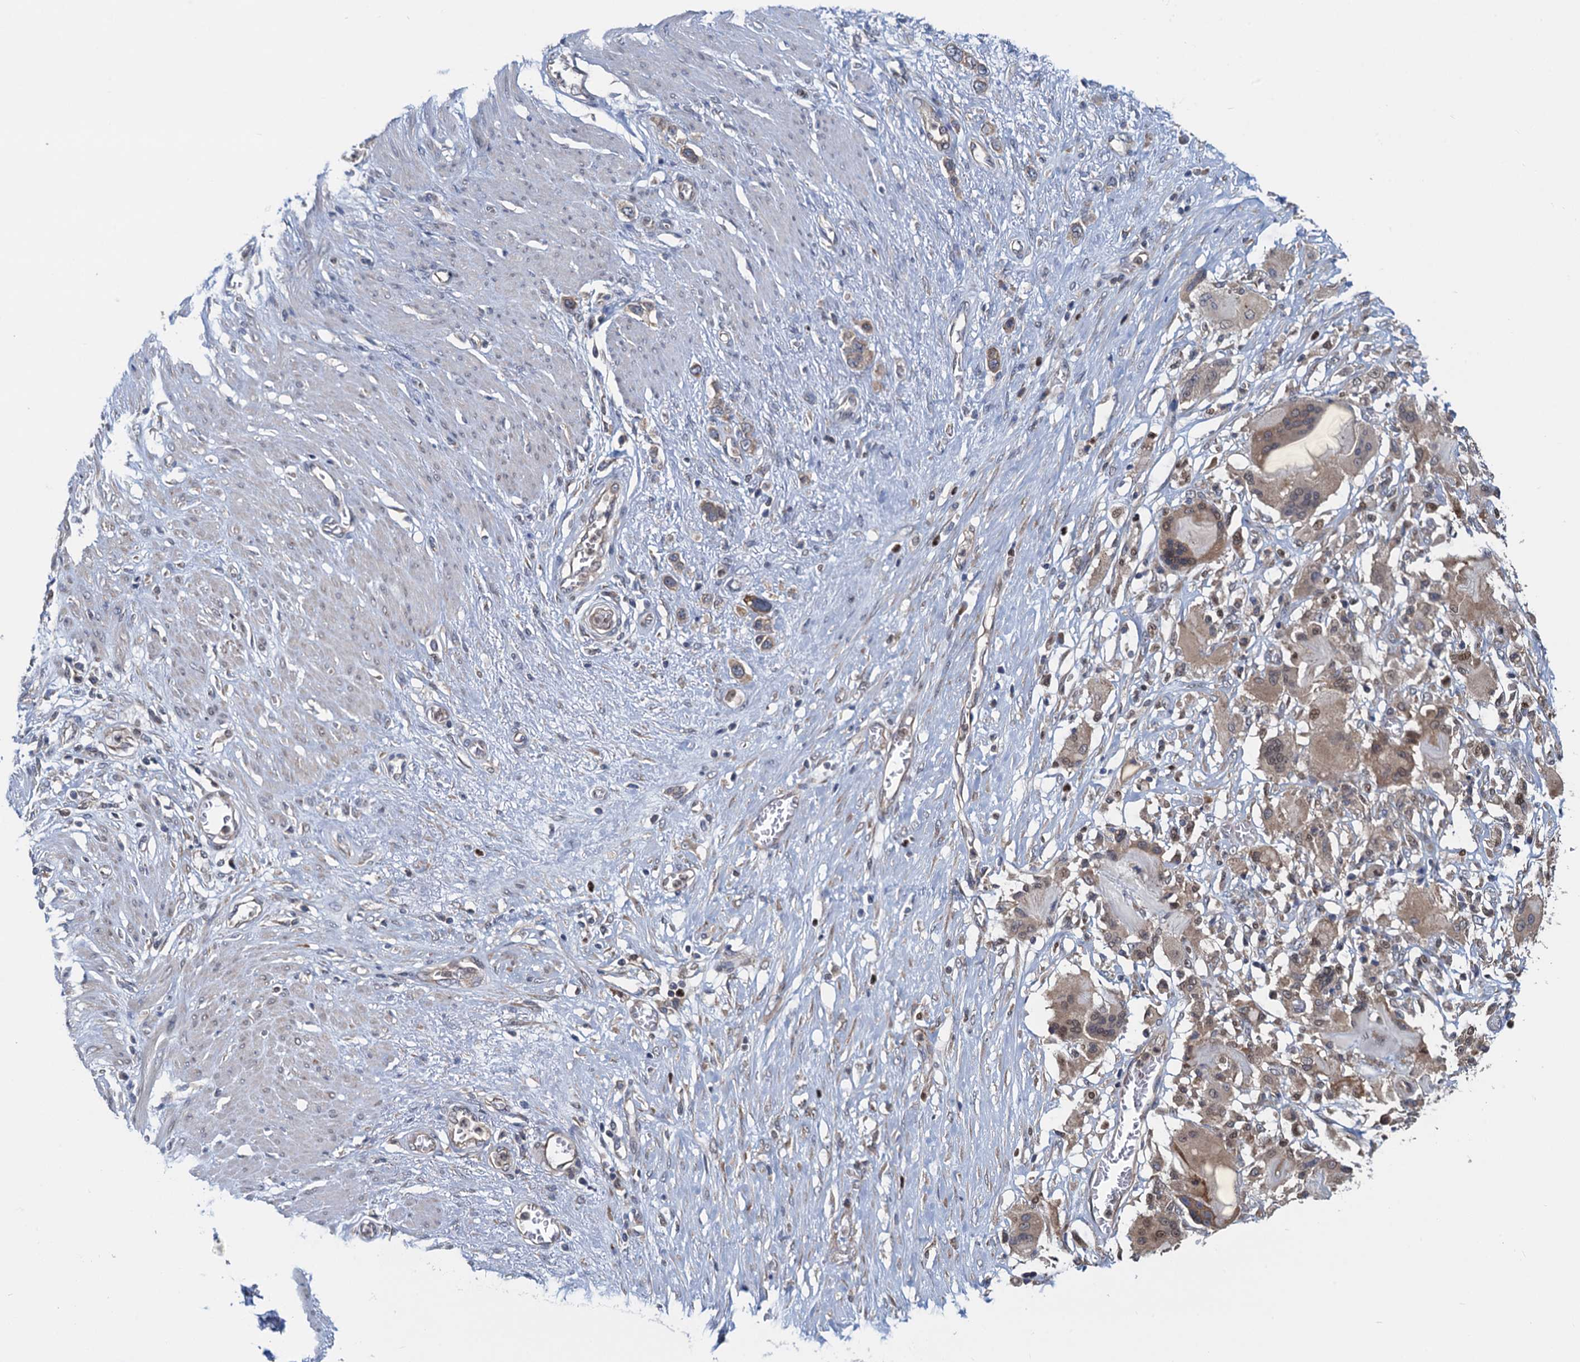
{"staining": {"intensity": "moderate", "quantity": ">75%", "location": "cytoplasmic/membranous,nuclear"}, "tissue": "stomach cancer", "cell_type": "Tumor cells", "image_type": "cancer", "snomed": [{"axis": "morphology", "description": "Adenocarcinoma, NOS"}, {"axis": "morphology", "description": "Adenocarcinoma, High grade"}, {"axis": "topography", "description": "Stomach, upper"}, {"axis": "topography", "description": "Stomach, lower"}], "caption": "Brown immunohistochemical staining in stomach cancer displays moderate cytoplasmic/membranous and nuclear expression in about >75% of tumor cells.", "gene": "RNF125", "patient": {"sex": "female", "age": 65}}